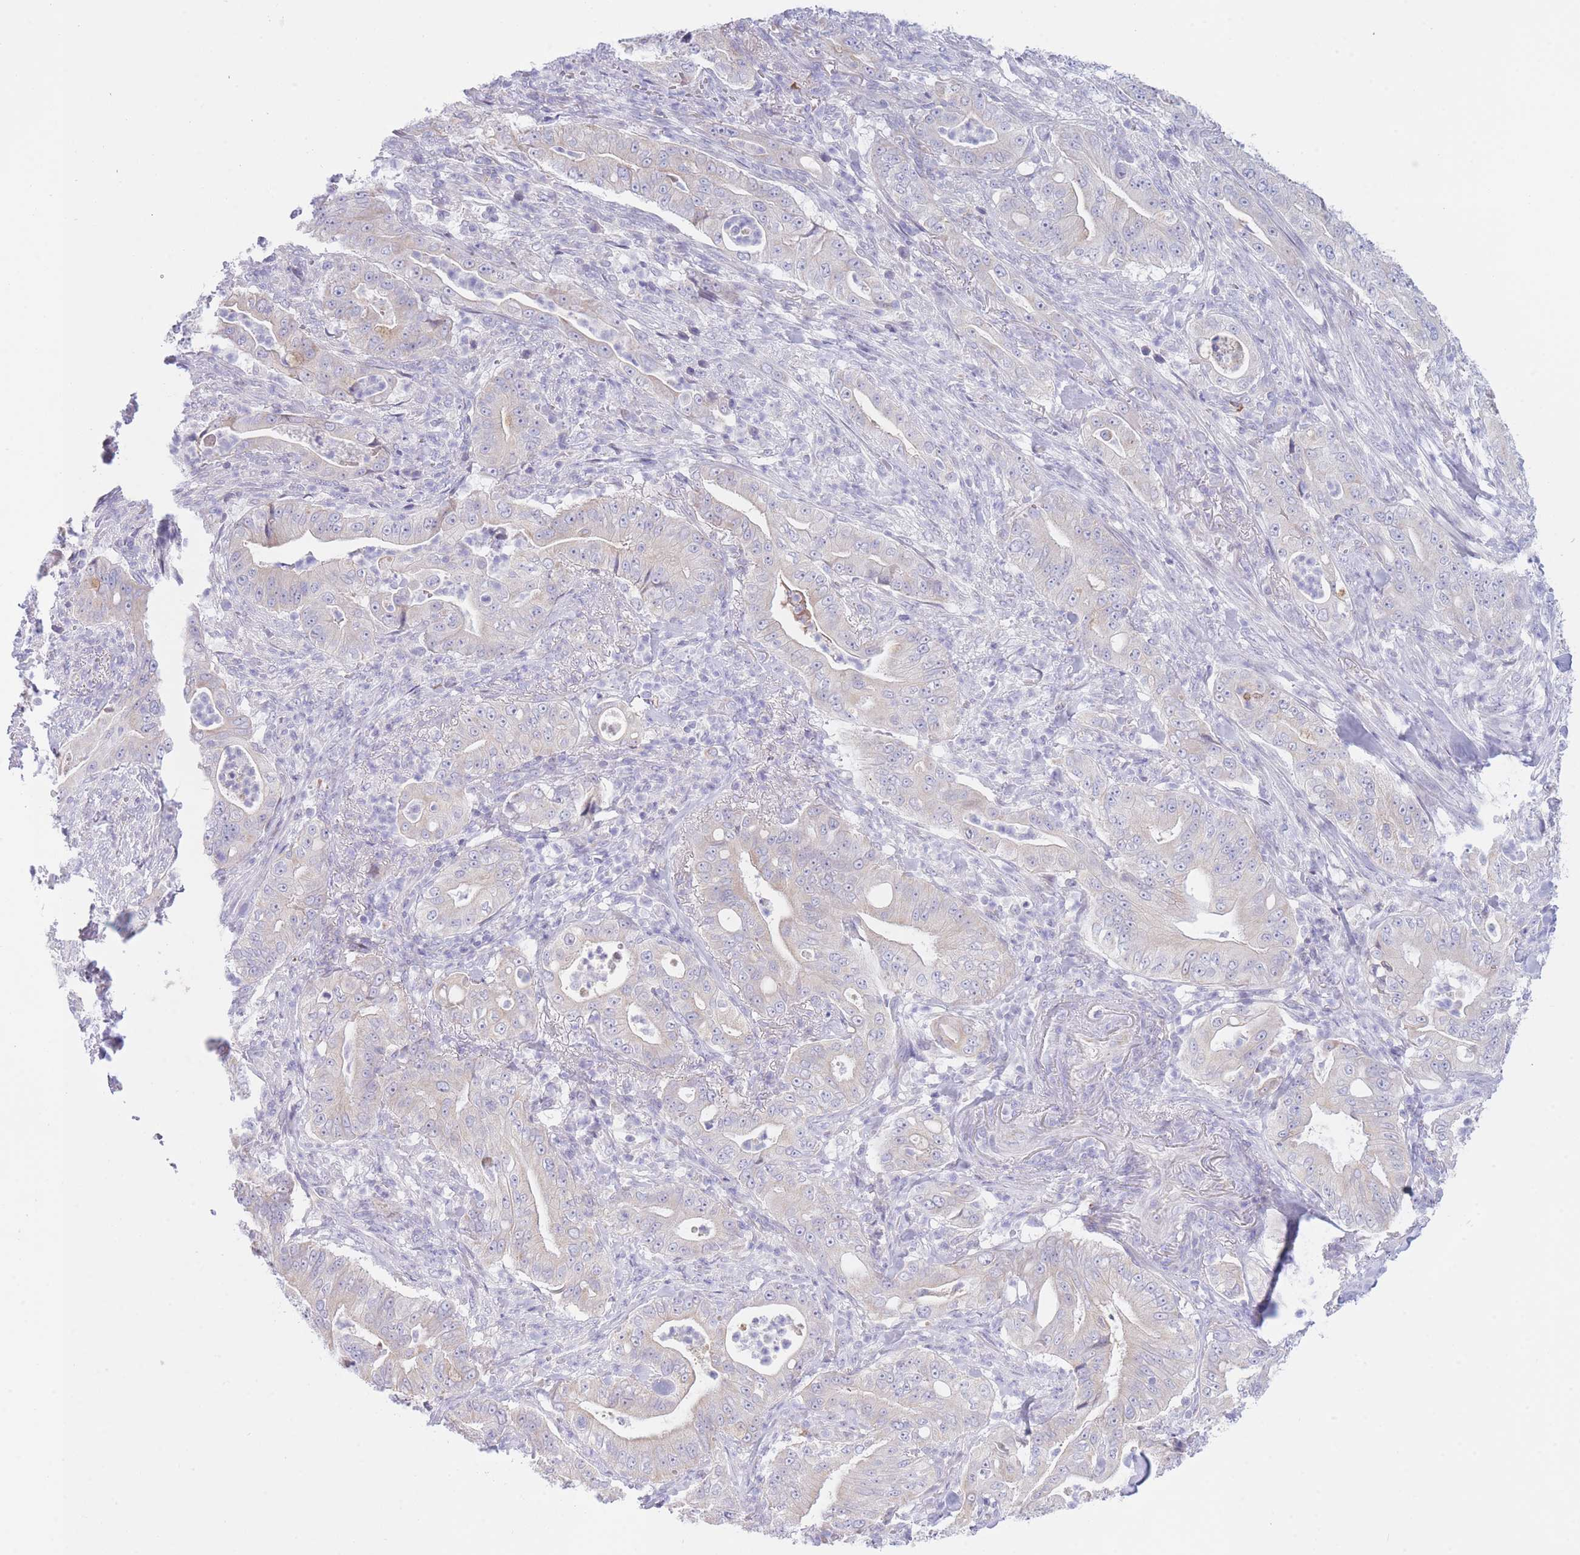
{"staining": {"intensity": "weak", "quantity": "25%-75%", "location": "cytoplasmic/membranous"}, "tissue": "pancreatic cancer", "cell_type": "Tumor cells", "image_type": "cancer", "snomed": [{"axis": "morphology", "description": "Adenocarcinoma, NOS"}, {"axis": "topography", "description": "Pancreas"}], "caption": "Protein staining of pancreatic cancer tissue displays weak cytoplasmic/membranous positivity in about 25%-75% of tumor cells.", "gene": "NANP", "patient": {"sex": "male", "age": 71}}